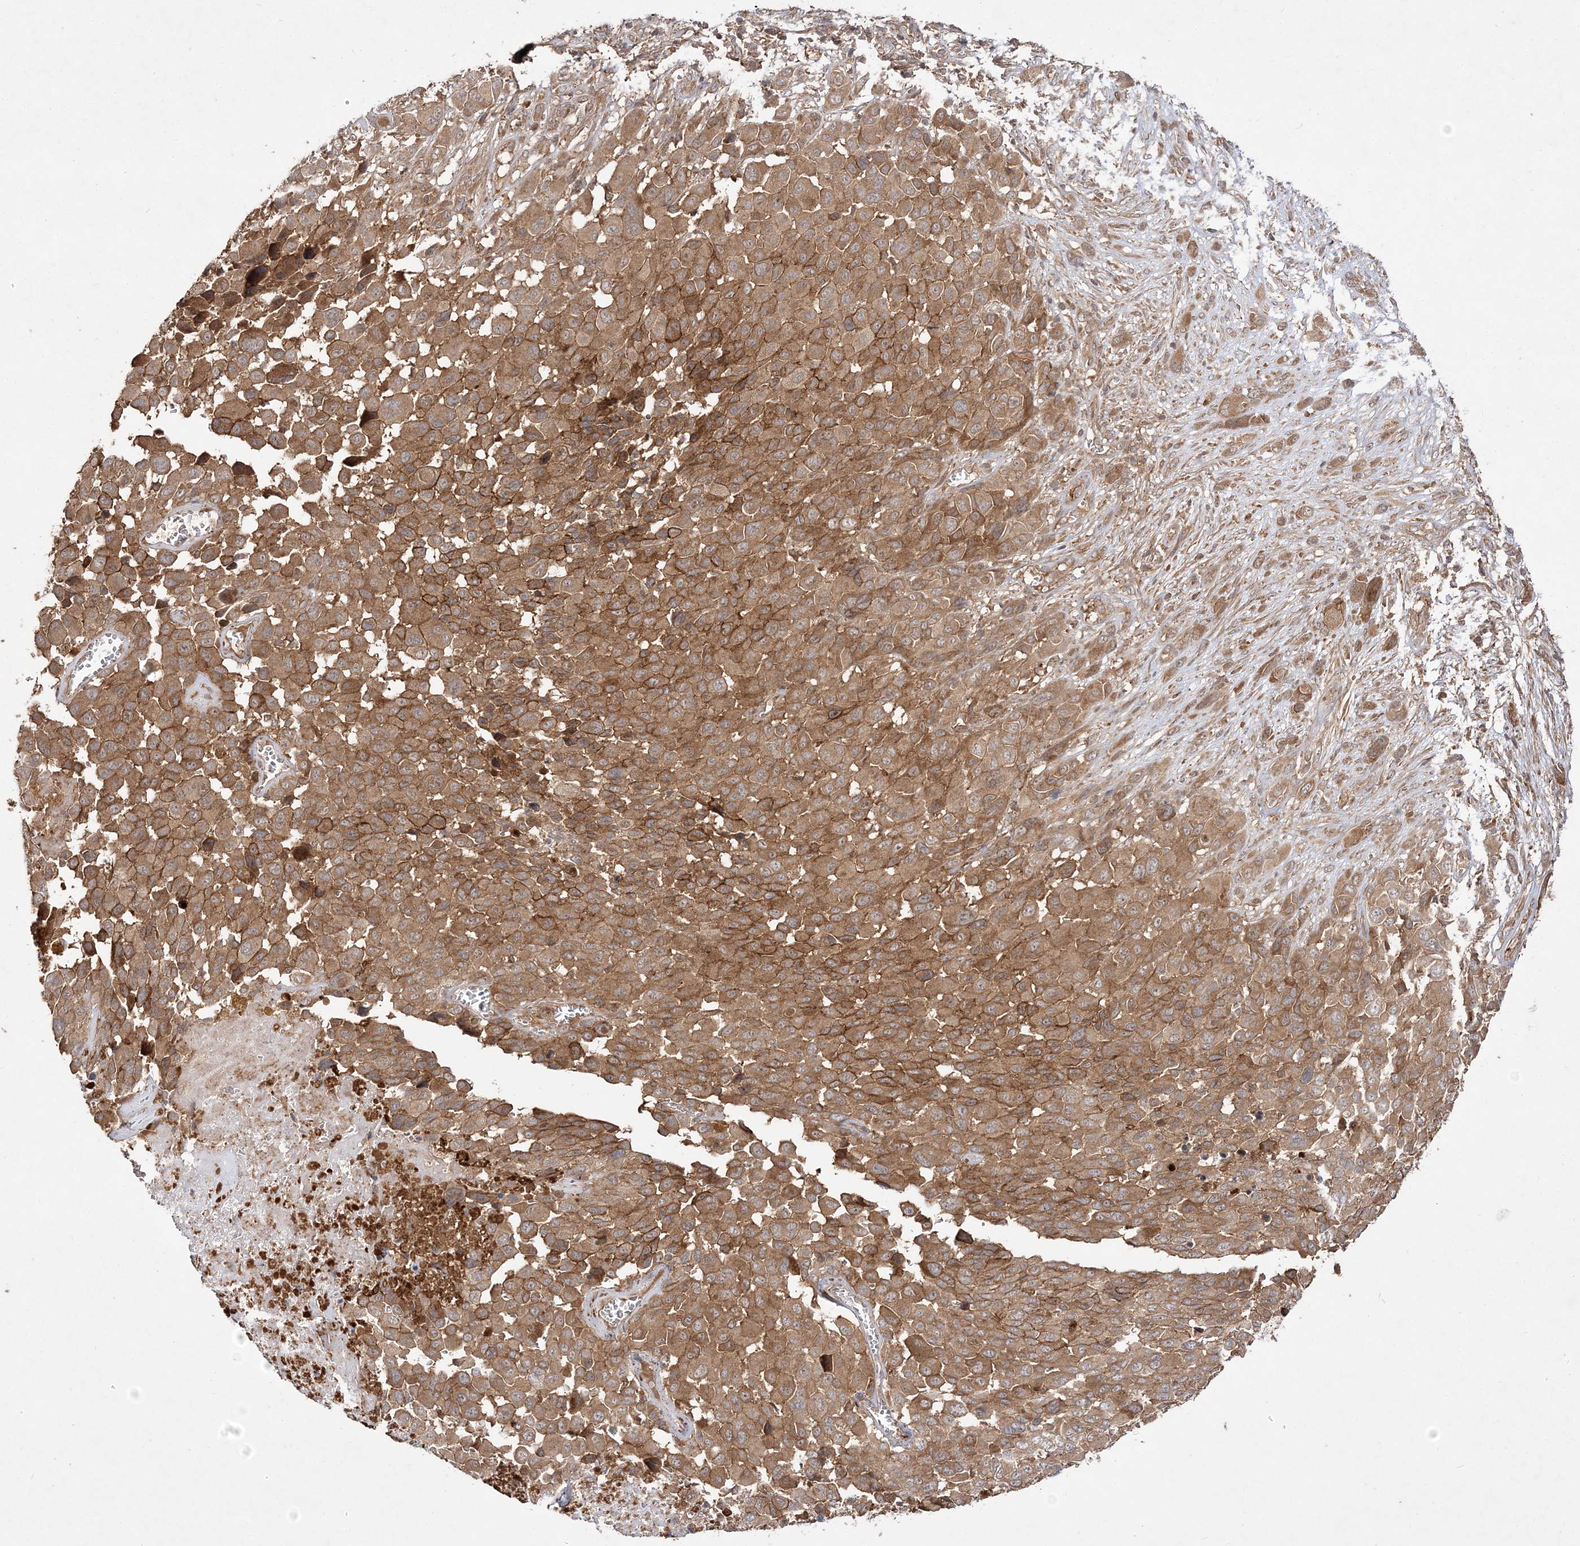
{"staining": {"intensity": "moderate", "quantity": ">75%", "location": "cytoplasmic/membranous"}, "tissue": "melanoma", "cell_type": "Tumor cells", "image_type": "cancer", "snomed": [{"axis": "morphology", "description": "Malignant melanoma, NOS"}, {"axis": "topography", "description": "Skin of trunk"}], "caption": "Immunohistochemical staining of human melanoma reveals medium levels of moderate cytoplasmic/membranous protein expression in approximately >75% of tumor cells.", "gene": "TMEM9B", "patient": {"sex": "male", "age": 71}}